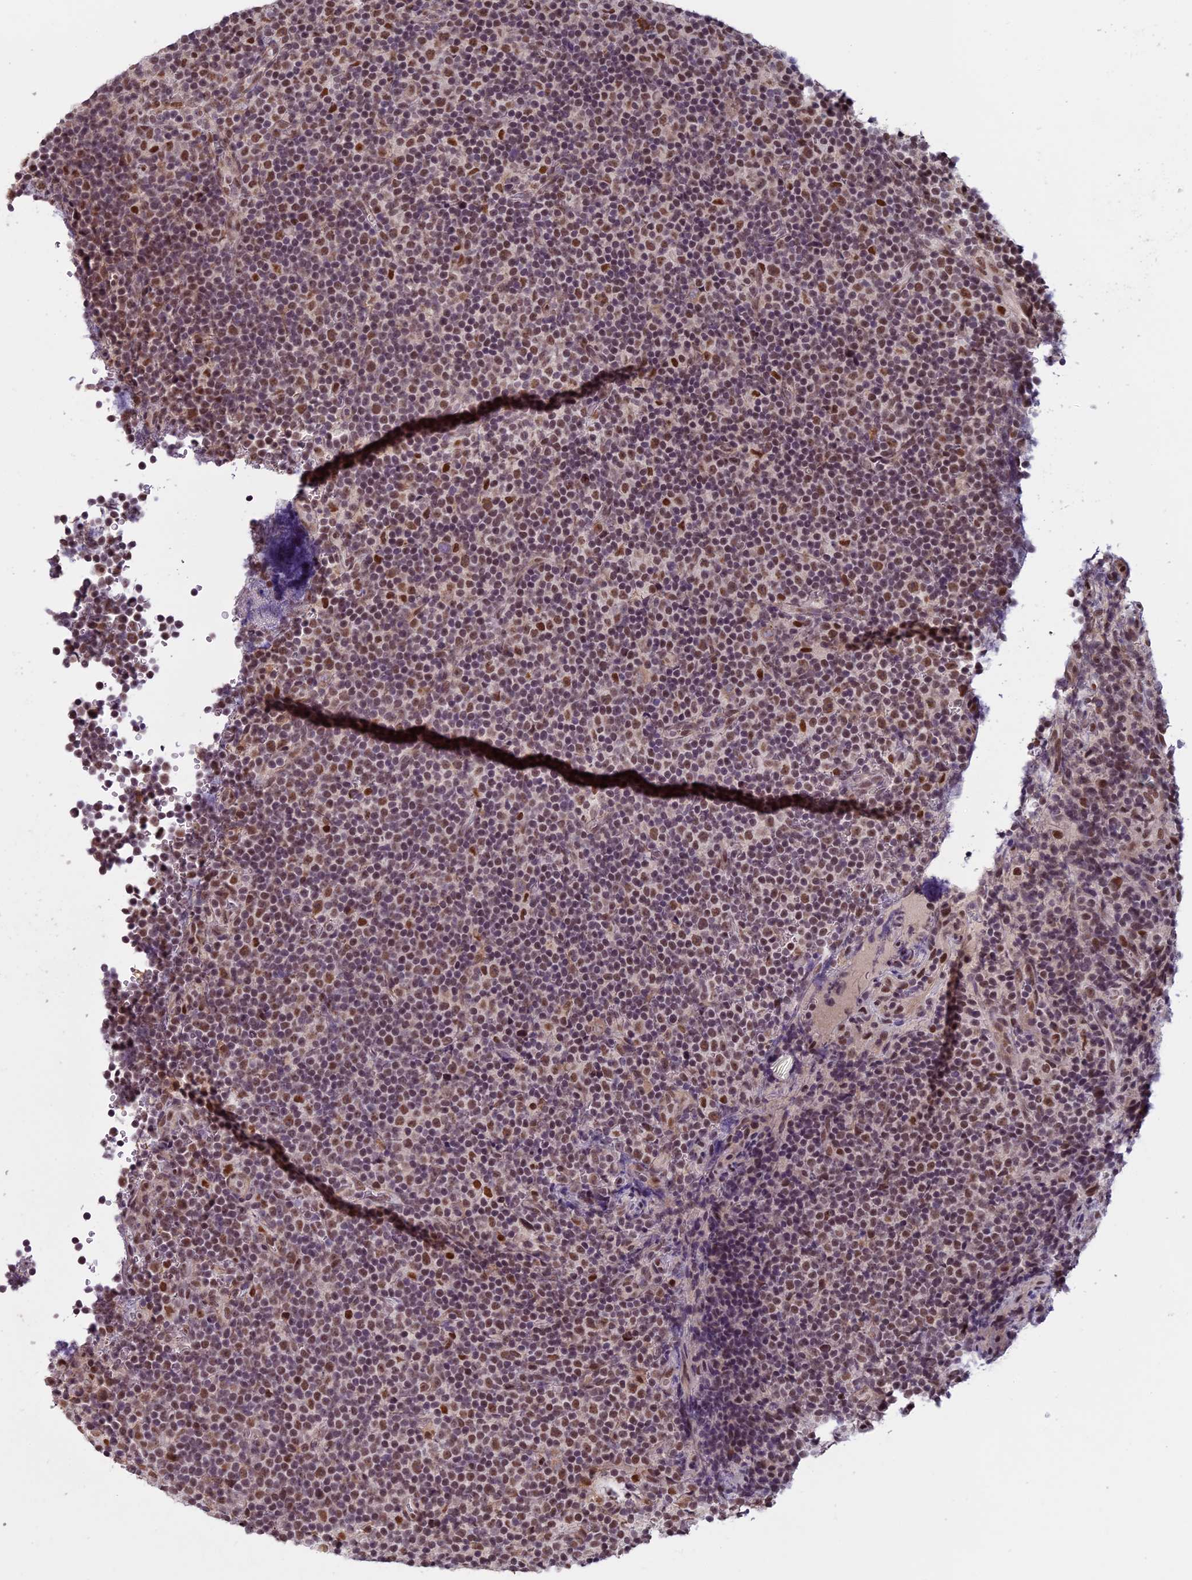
{"staining": {"intensity": "moderate", "quantity": "25%-75%", "location": "nuclear"}, "tissue": "lymphoma", "cell_type": "Tumor cells", "image_type": "cancer", "snomed": [{"axis": "morphology", "description": "Malignant lymphoma, non-Hodgkin's type, Low grade"}, {"axis": "topography", "description": "Lymph node"}], "caption": "This histopathology image reveals lymphoma stained with IHC to label a protein in brown. The nuclear of tumor cells show moderate positivity for the protein. Nuclei are counter-stained blue.", "gene": "MORF4L1", "patient": {"sex": "female", "age": 67}}